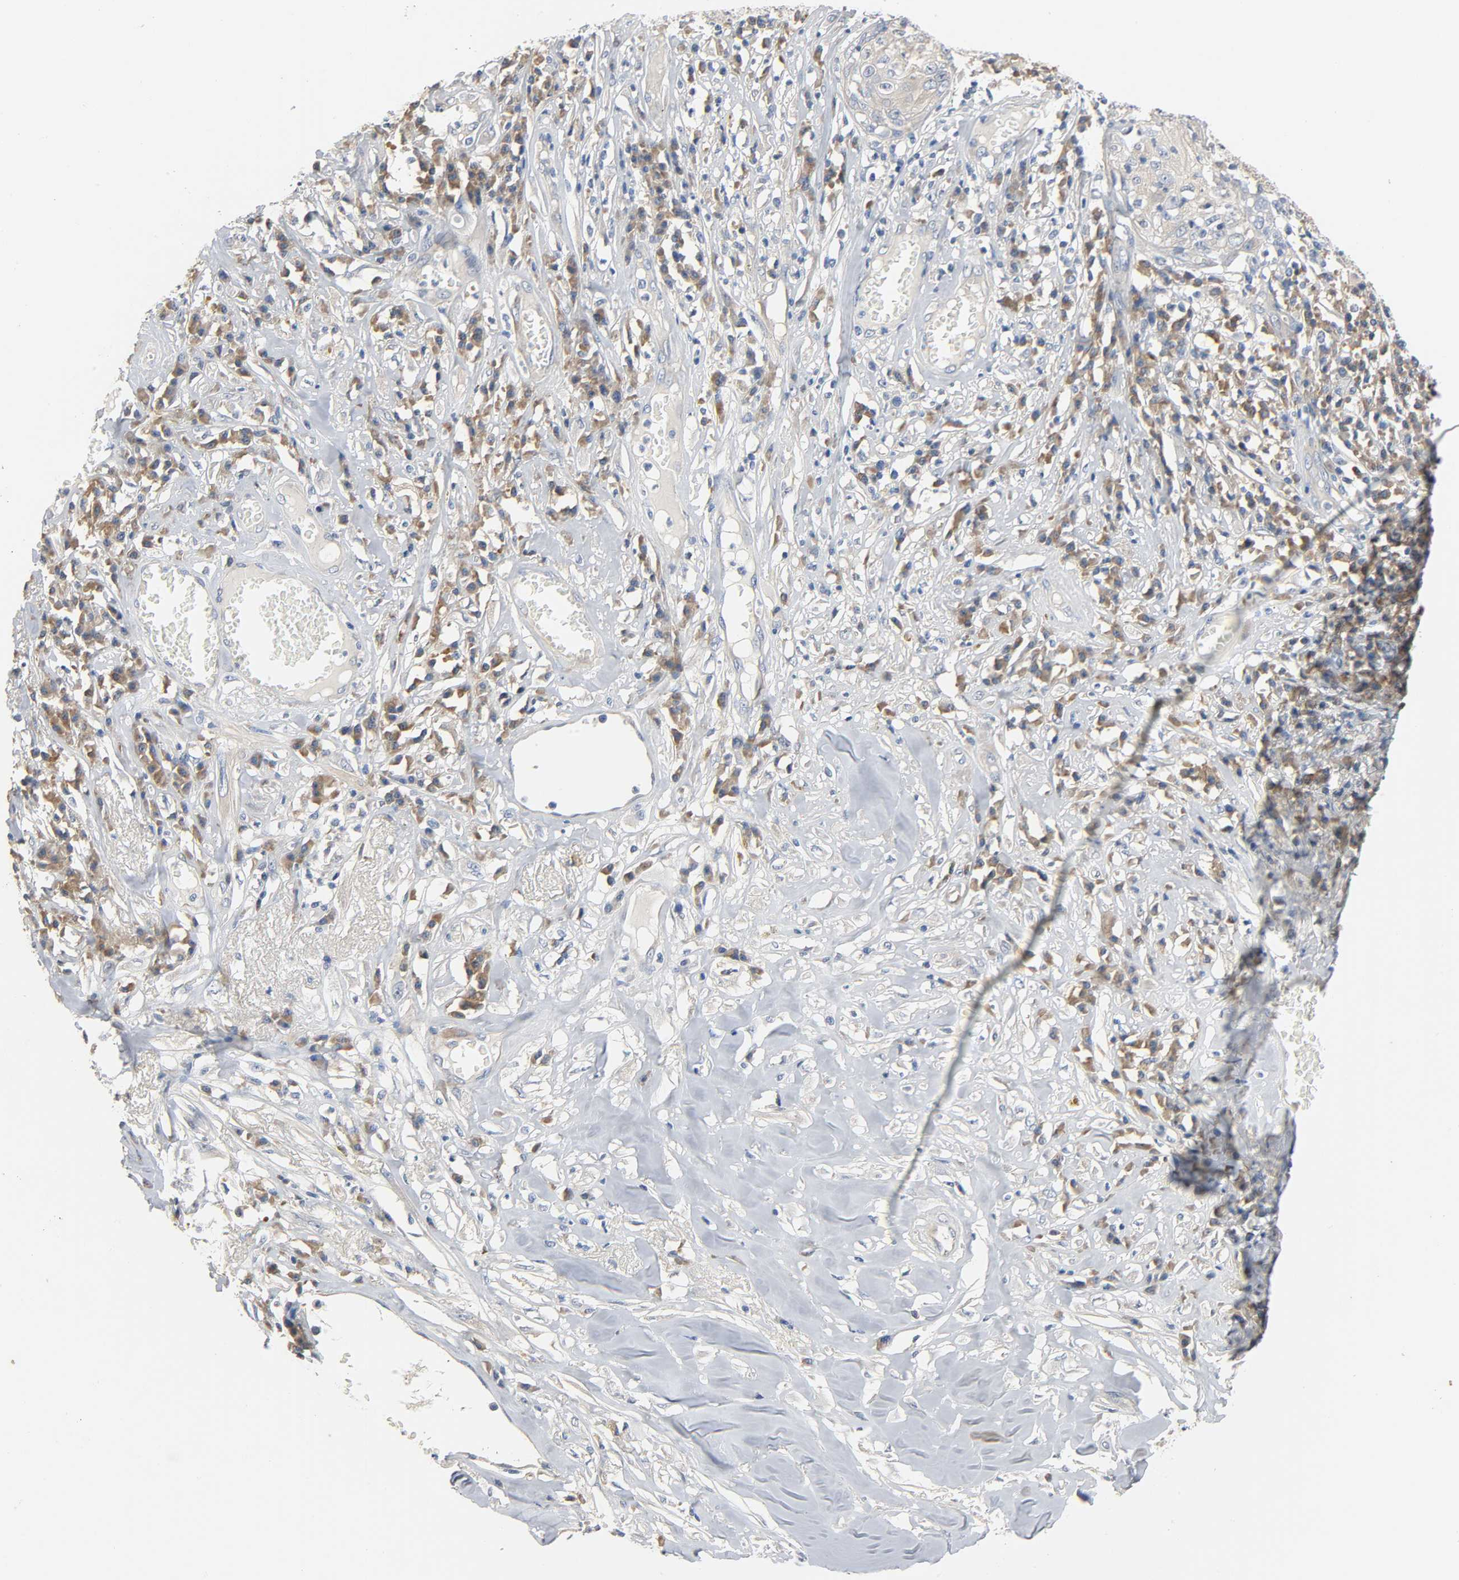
{"staining": {"intensity": "weak", "quantity": "25%-75%", "location": "cytoplasmic/membranous"}, "tissue": "skin cancer", "cell_type": "Tumor cells", "image_type": "cancer", "snomed": [{"axis": "morphology", "description": "Squamous cell carcinoma, NOS"}, {"axis": "topography", "description": "Skin"}], "caption": "Tumor cells display low levels of weak cytoplasmic/membranous expression in approximately 25%-75% of cells in human squamous cell carcinoma (skin).", "gene": "ARPC1A", "patient": {"sex": "male", "age": 65}}